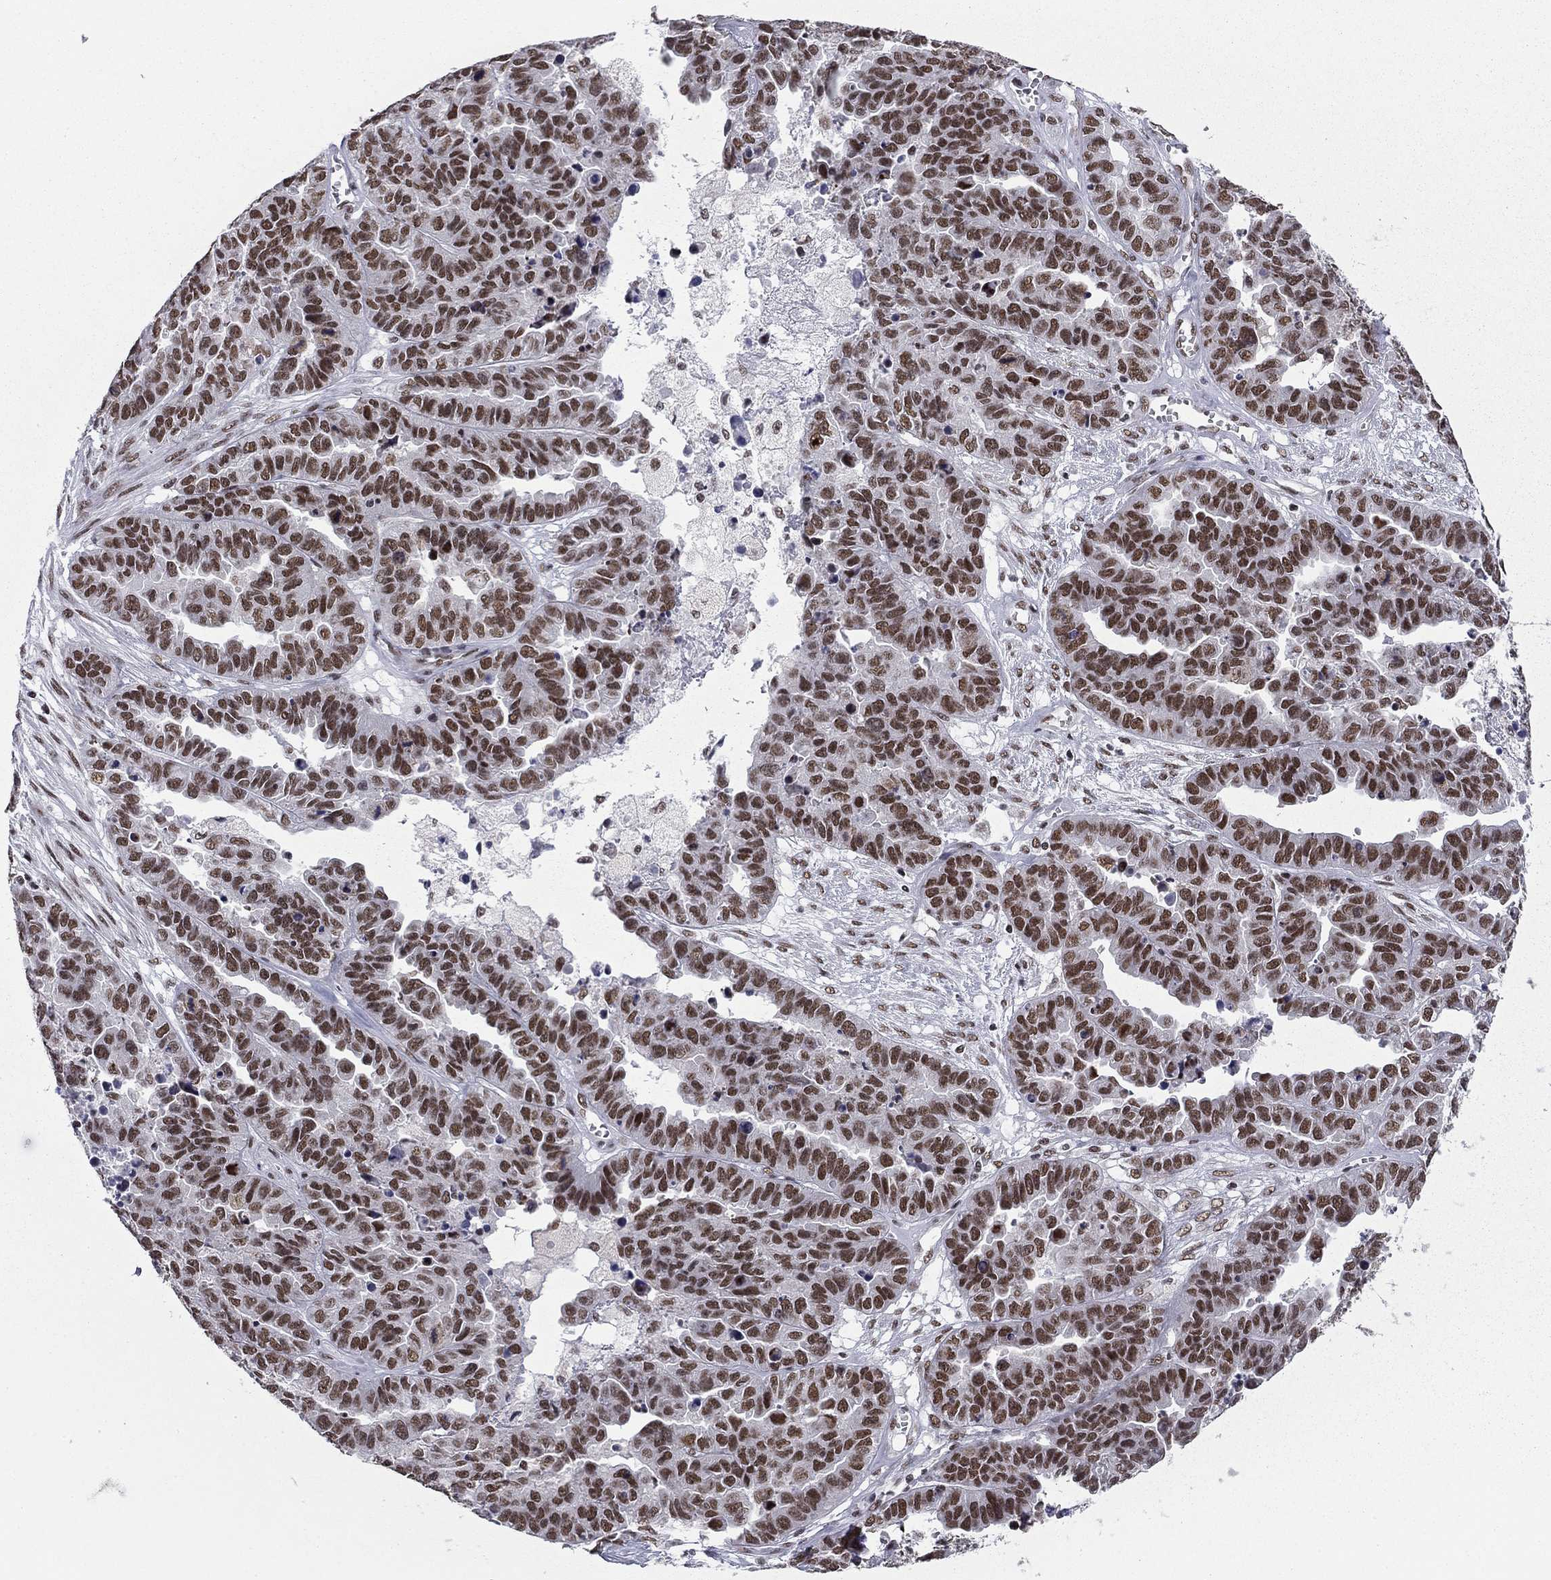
{"staining": {"intensity": "strong", "quantity": ">75%", "location": "nuclear"}, "tissue": "ovarian cancer", "cell_type": "Tumor cells", "image_type": "cancer", "snomed": [{"axis": "morphology", "description": "Cystadenocarcinoma, serous, NOS"}, {"axis": "topography", "description": "Ovary"}], "caption": "Strong nuclear expression is seen in approximately >75% of tumor cells in serous cystadenocarcinoma (ovarian).", "gene": "ETV5", "patient": {"sex": "female", "age": 87}}